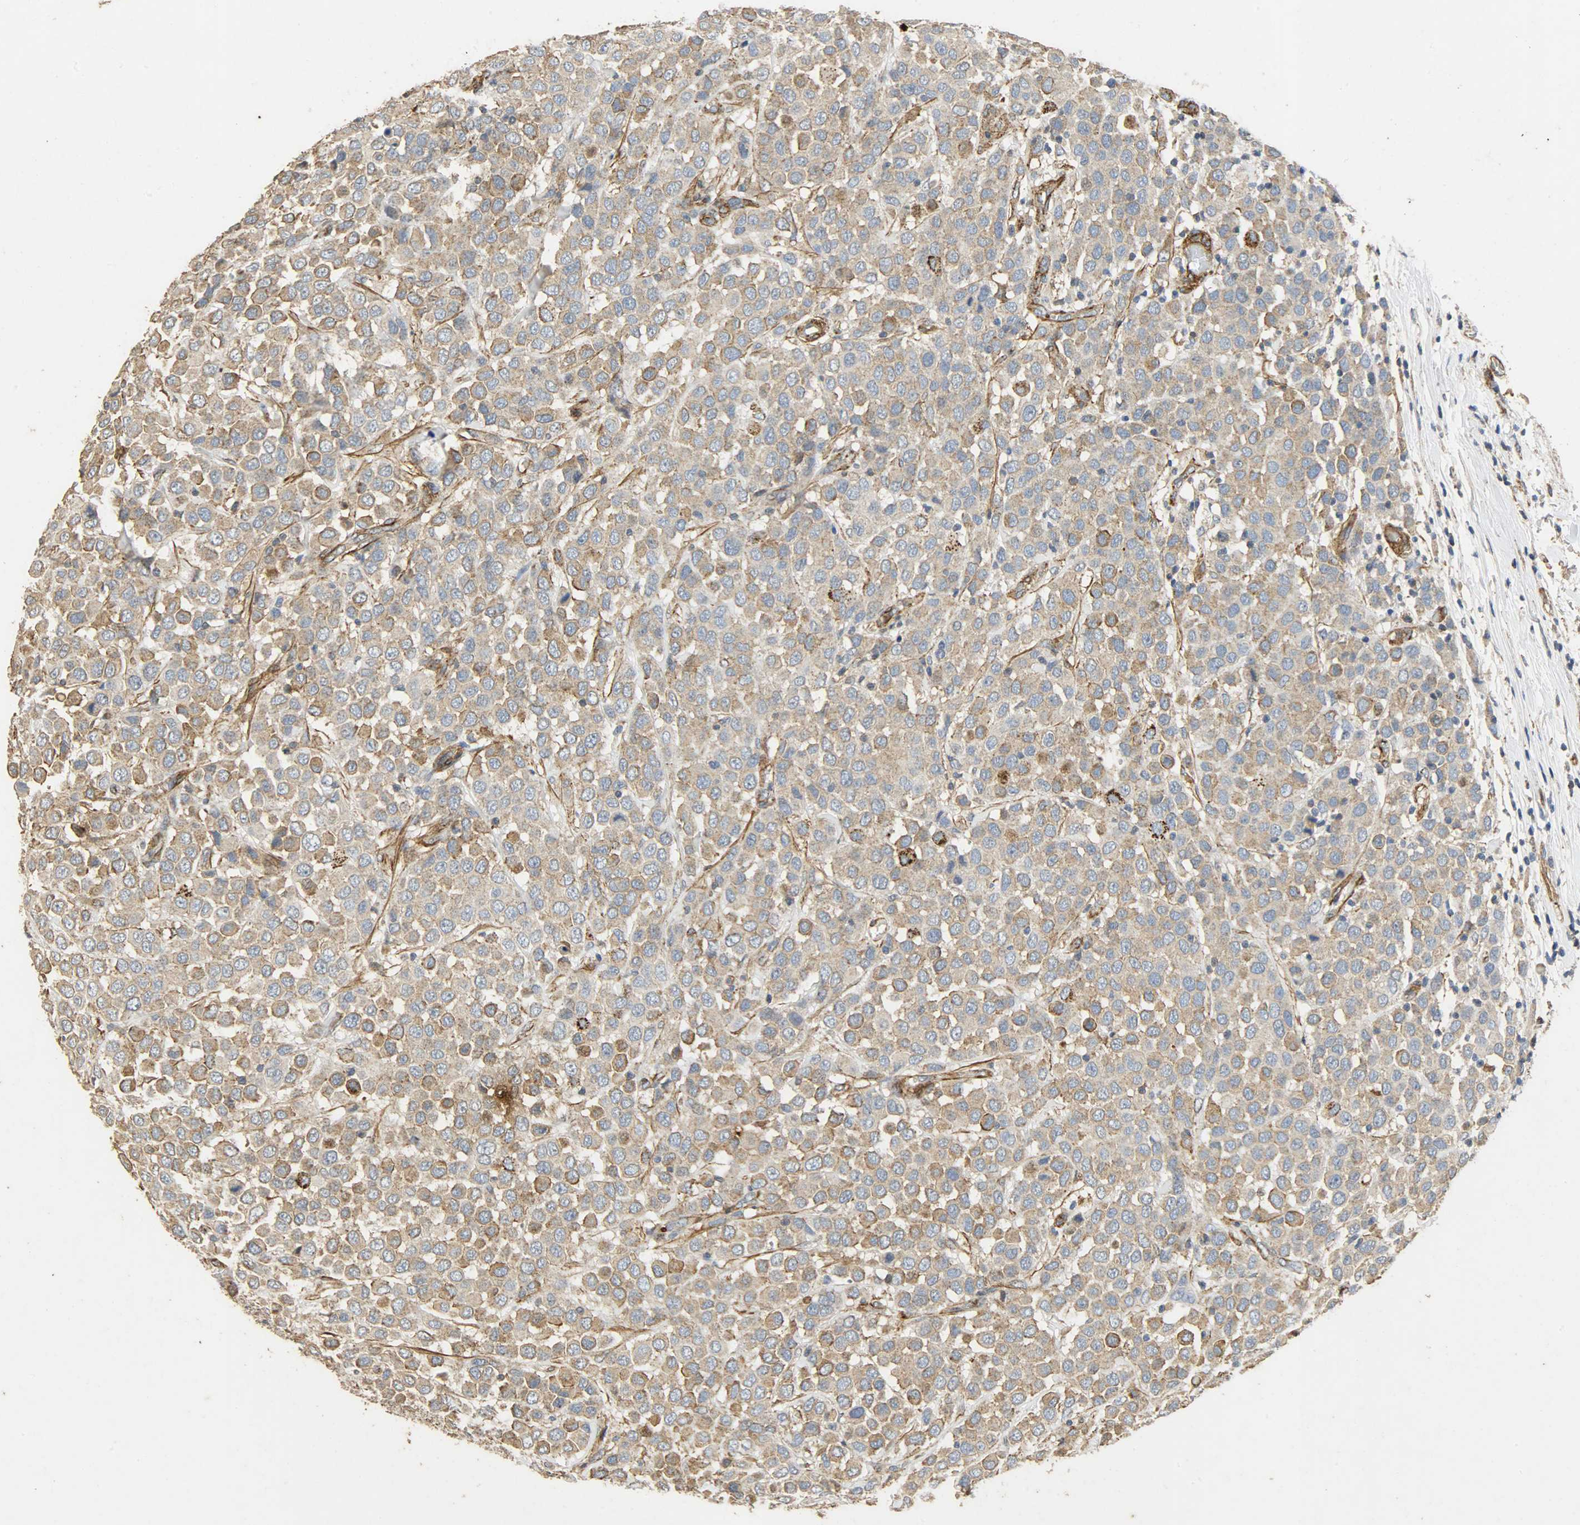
{"staining": {"intensity": "weak", "quantity": ">75%", "location": "cytoplasmic/membranous"}, "tissue": "breast cancer", "cell_type": "Tumor cells", "image_type": "cancer", "snomed": [{"axis": "morphology", "description": "Duct carcinoma"}, {"axis": "topography", "description": "Breast"}], "caption": "Immunohistochemistry micrograph of neoplastic tissue: invasive ductal carcinoma (breast) stained using immunohistochemistry (IHC) demonstrates low levels of weak protein expression localized specifically in the cytoplasmic/membranous of tumor cells, appearing as a cytoplasmic/membranous brown color.", "gene": "TPM4", "patient": {"sex": "female", "age": 61}}